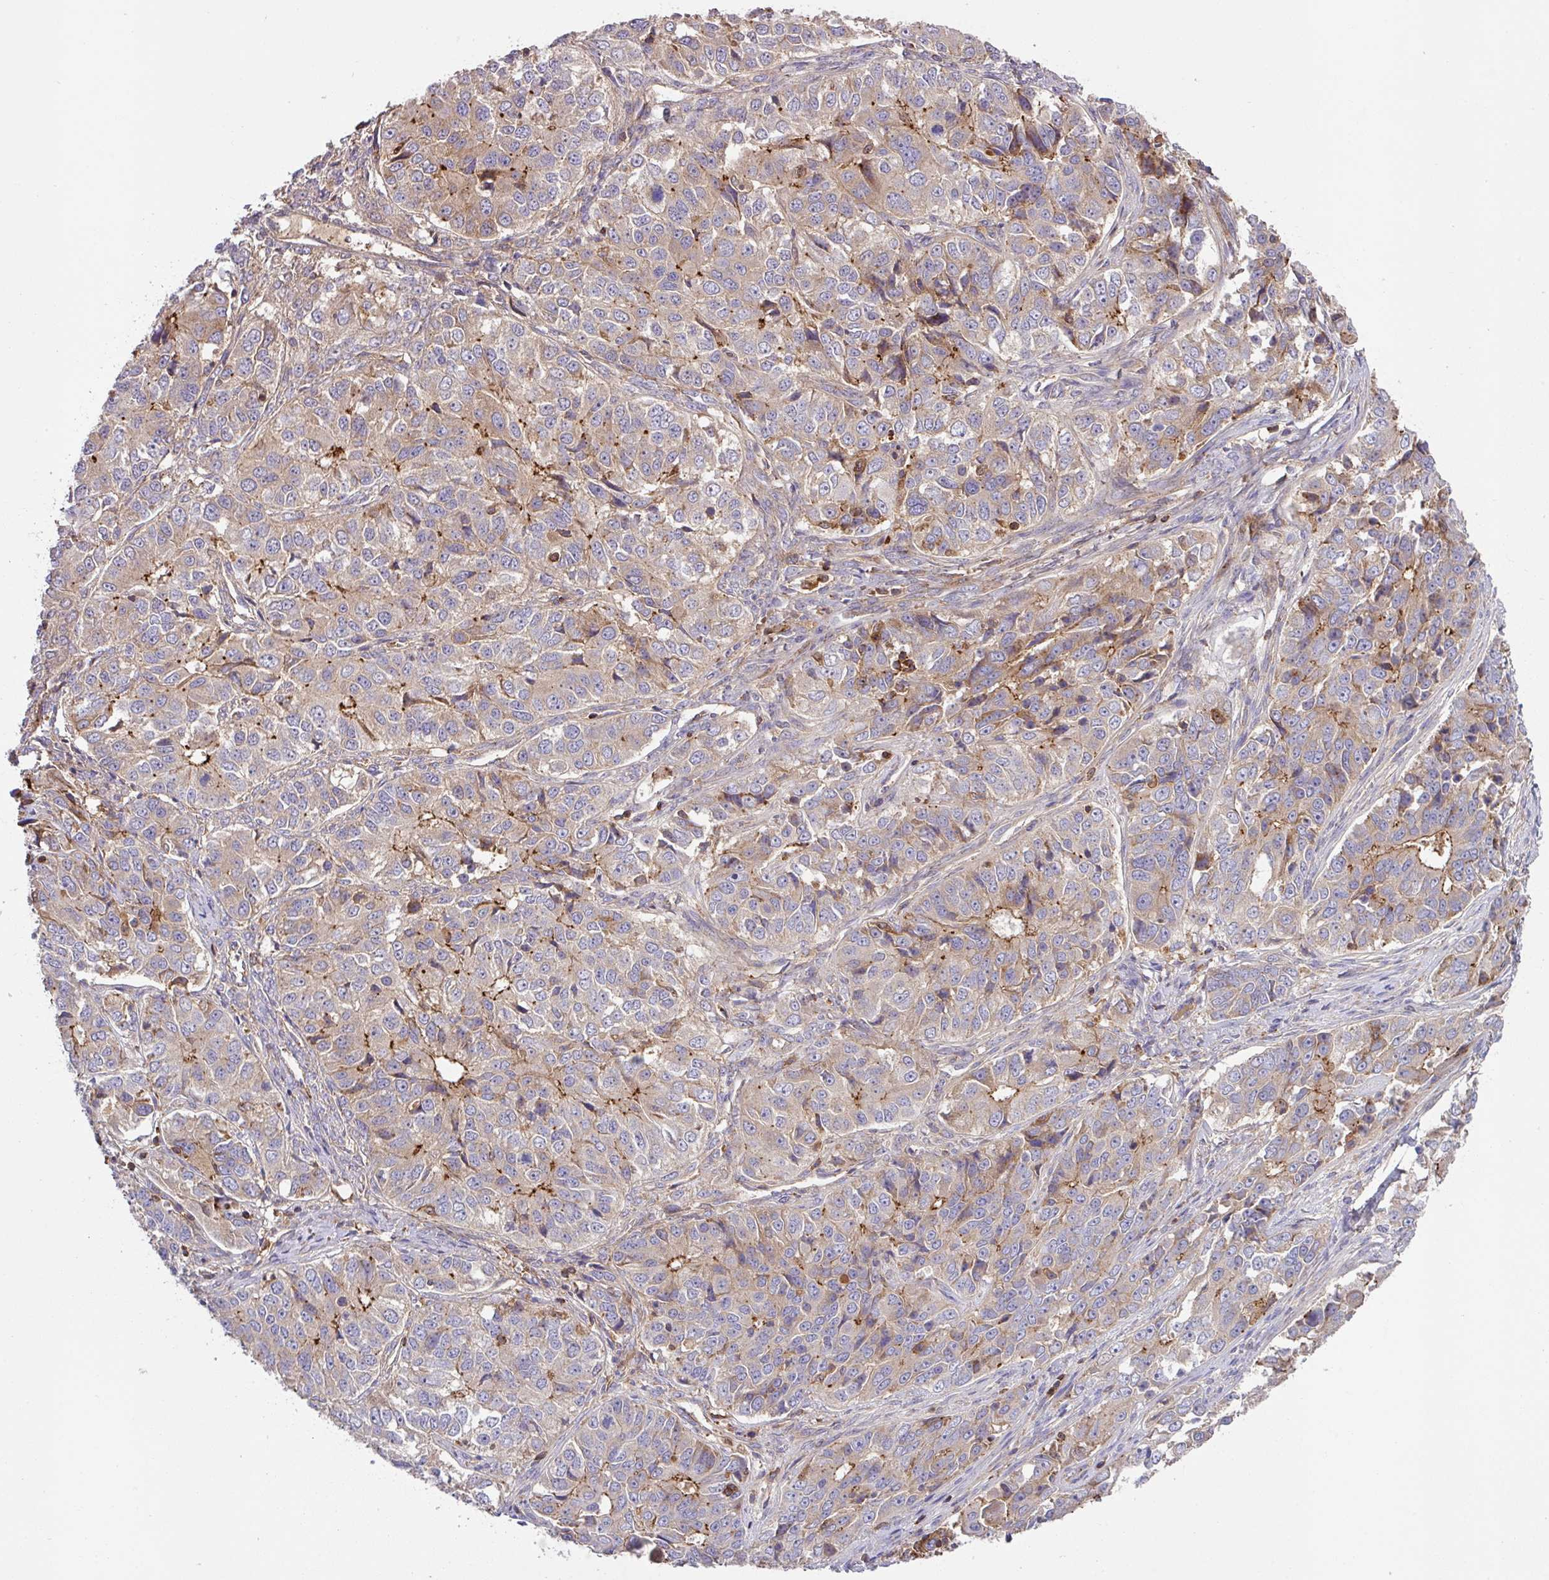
{"staining": {"intensity": "moderate", "quantity": "<25%", "location": "cytoplasmic/membranous"}, "tissue": "ovarian cancer", "cell_type": "Tumor cells", "image_type": "cancer", "snomed": [{"axis": "morphology", "description": "Carcinoma, endometroid"}, {"axis": "topography", "description": "Ovary"}], "caption": "Protein analysis of ovarian cancer (endometroid carcinoma) tissue demonstrates moderate cytoplasmic/membranous positivity in approximately <25% of tumor cells.", "gene": "RIC1", "patient": {"sex": "female", "age": 51}}